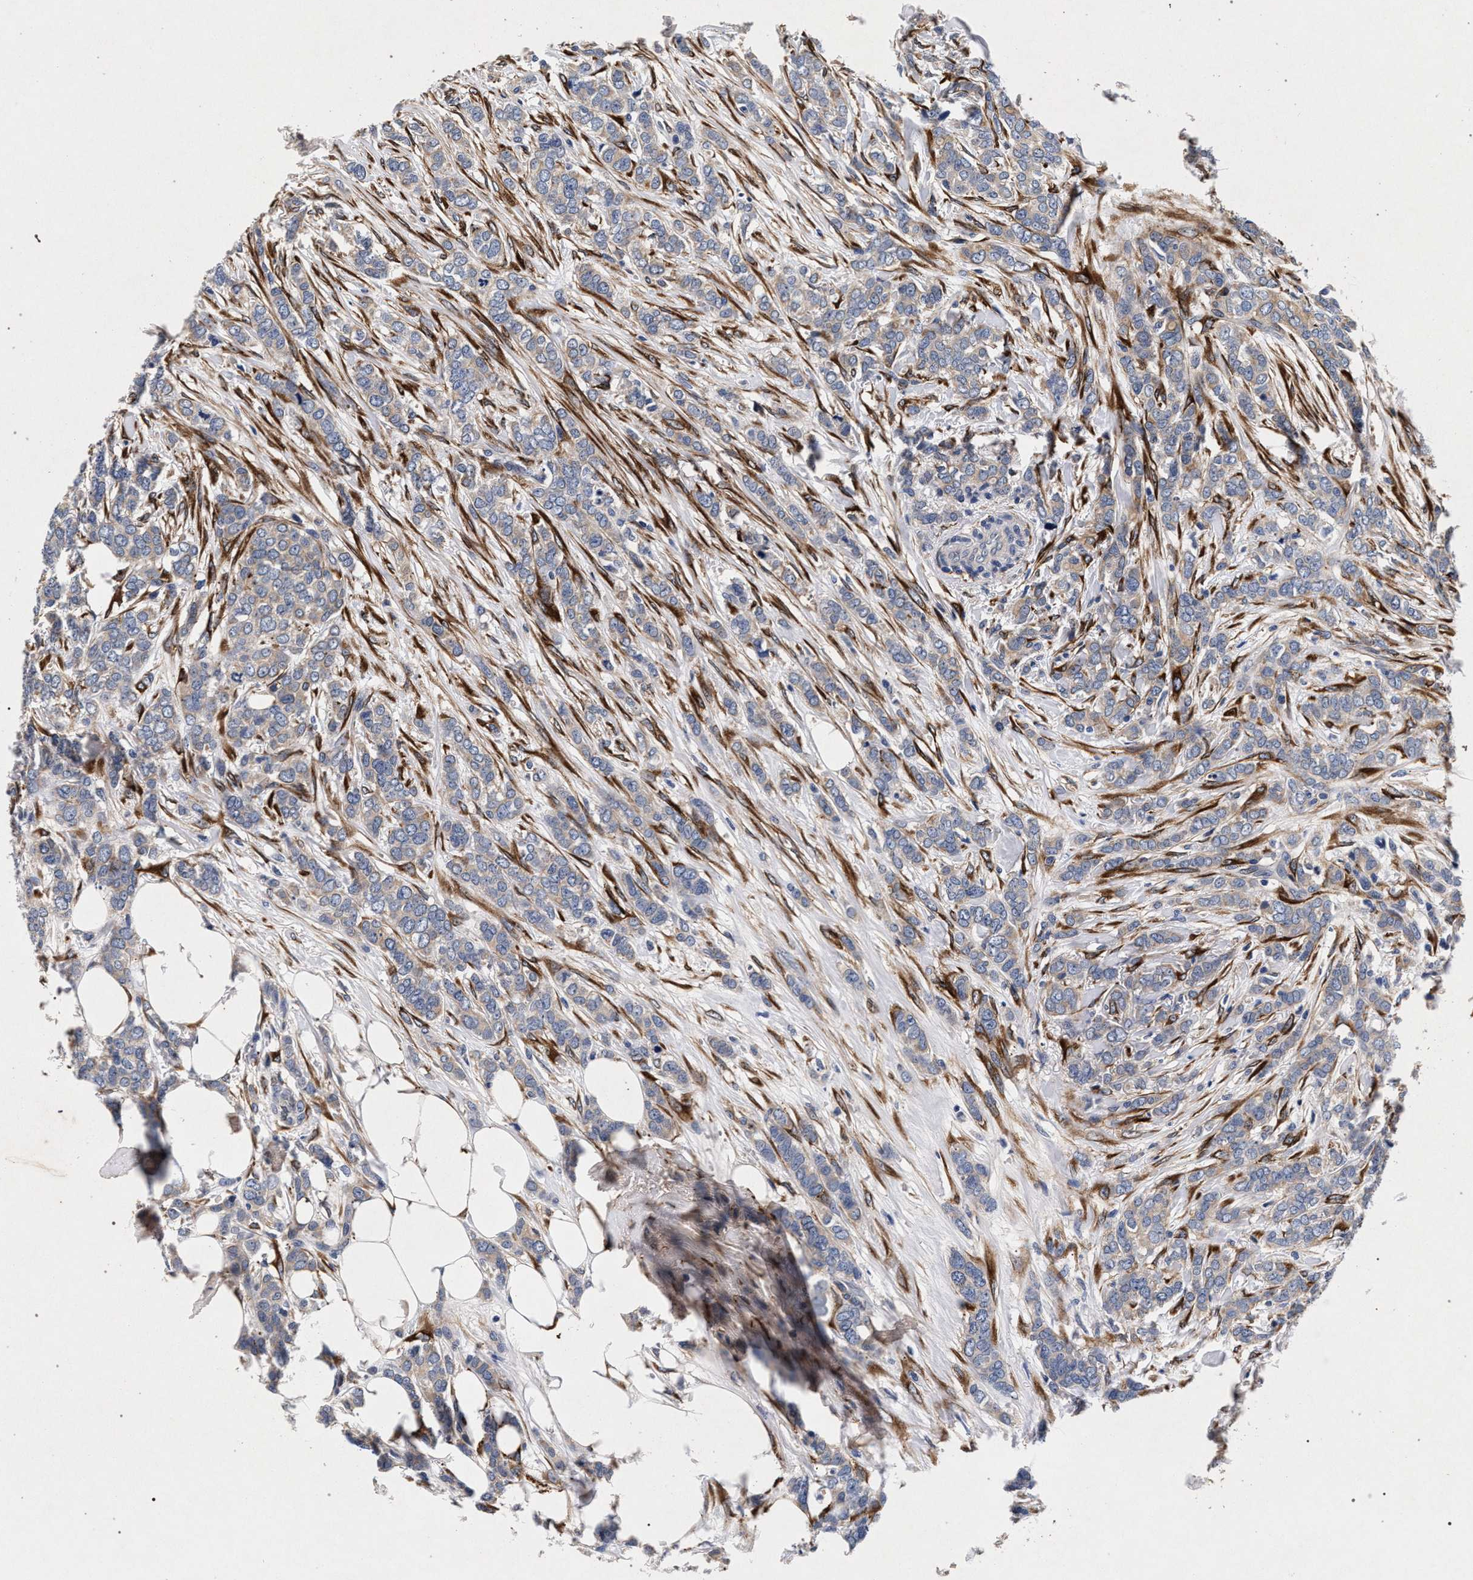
{"staining": {"intensity": "negative", "quantity": "none", "location": "none"}, "tissue": "breast cancer", "cell_type": "Tumor cells", "image_type": "cancer", "snomed": [{"axis": "morphology", "description": "Lobular carcinoma"}, {"axis": "topography", "description": "Skin"}, {"axis": "topography", "description": "Breast"}], "caption": "Human breast cancer (lobular carcinoma) stained for a protein using immunohistochemistry (IHC) displays no positivity in tumor cells.", "gene": "NEK7", "patient": {"sex": "female", "age": 46}}